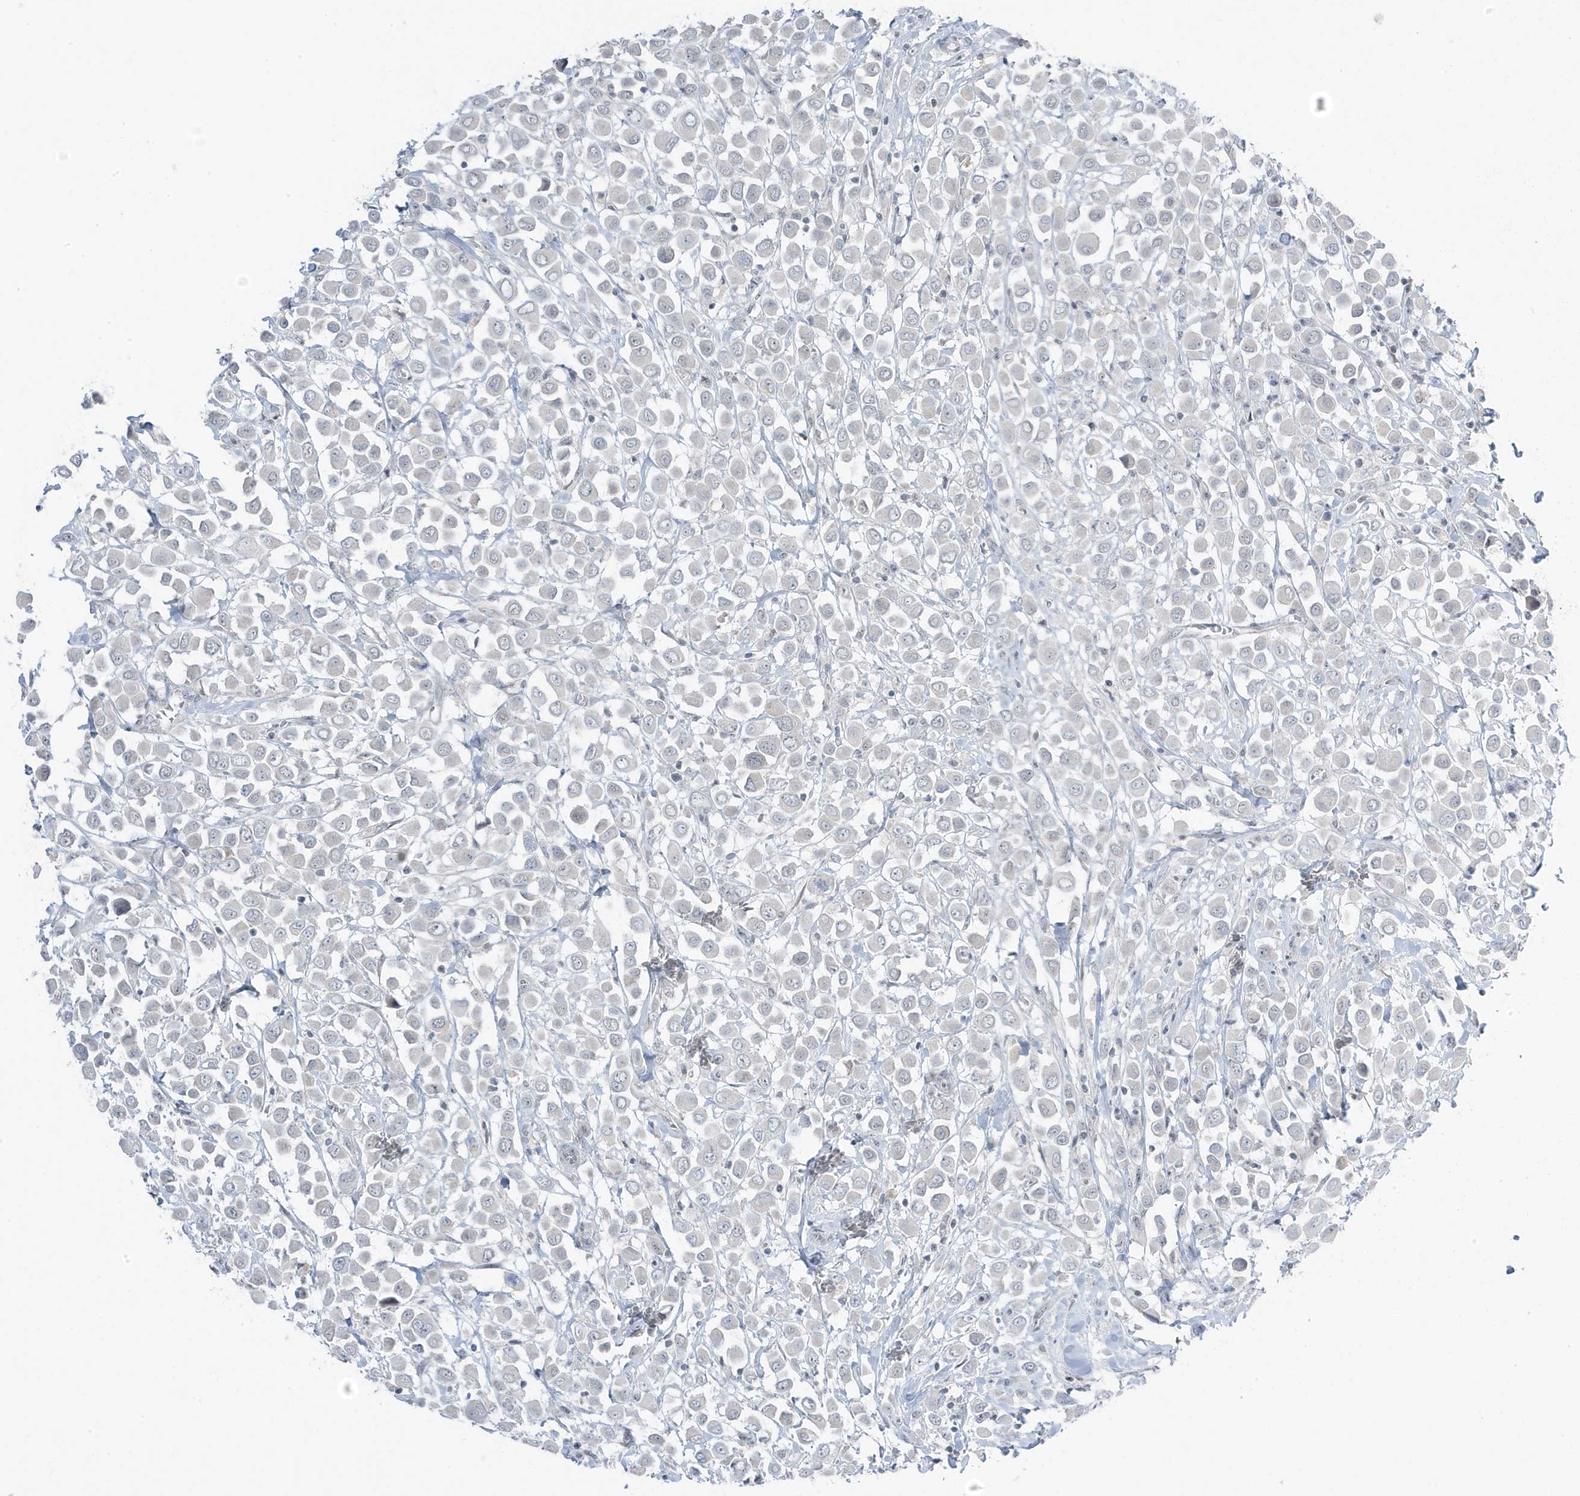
{"staining": {"intensity": "negative", "quantity": "none", "location": "none"}, "tissue": "breast cancer", "cell_type": "Tumor cells", "image_type": "cancer", "snomed": [{"axis": "morphology", "description": "Duct carcinoma"}, {"axis": "topography", "description": "Breast"}], "caption": "This is an immunohistochemistry (IHC) micrograph of breast cancer (infiltrating ductal carcinoma). There is no positivity in tumor cells.", "gene": "TSEN15", "patient": {"sex": "female", "age": 61}}